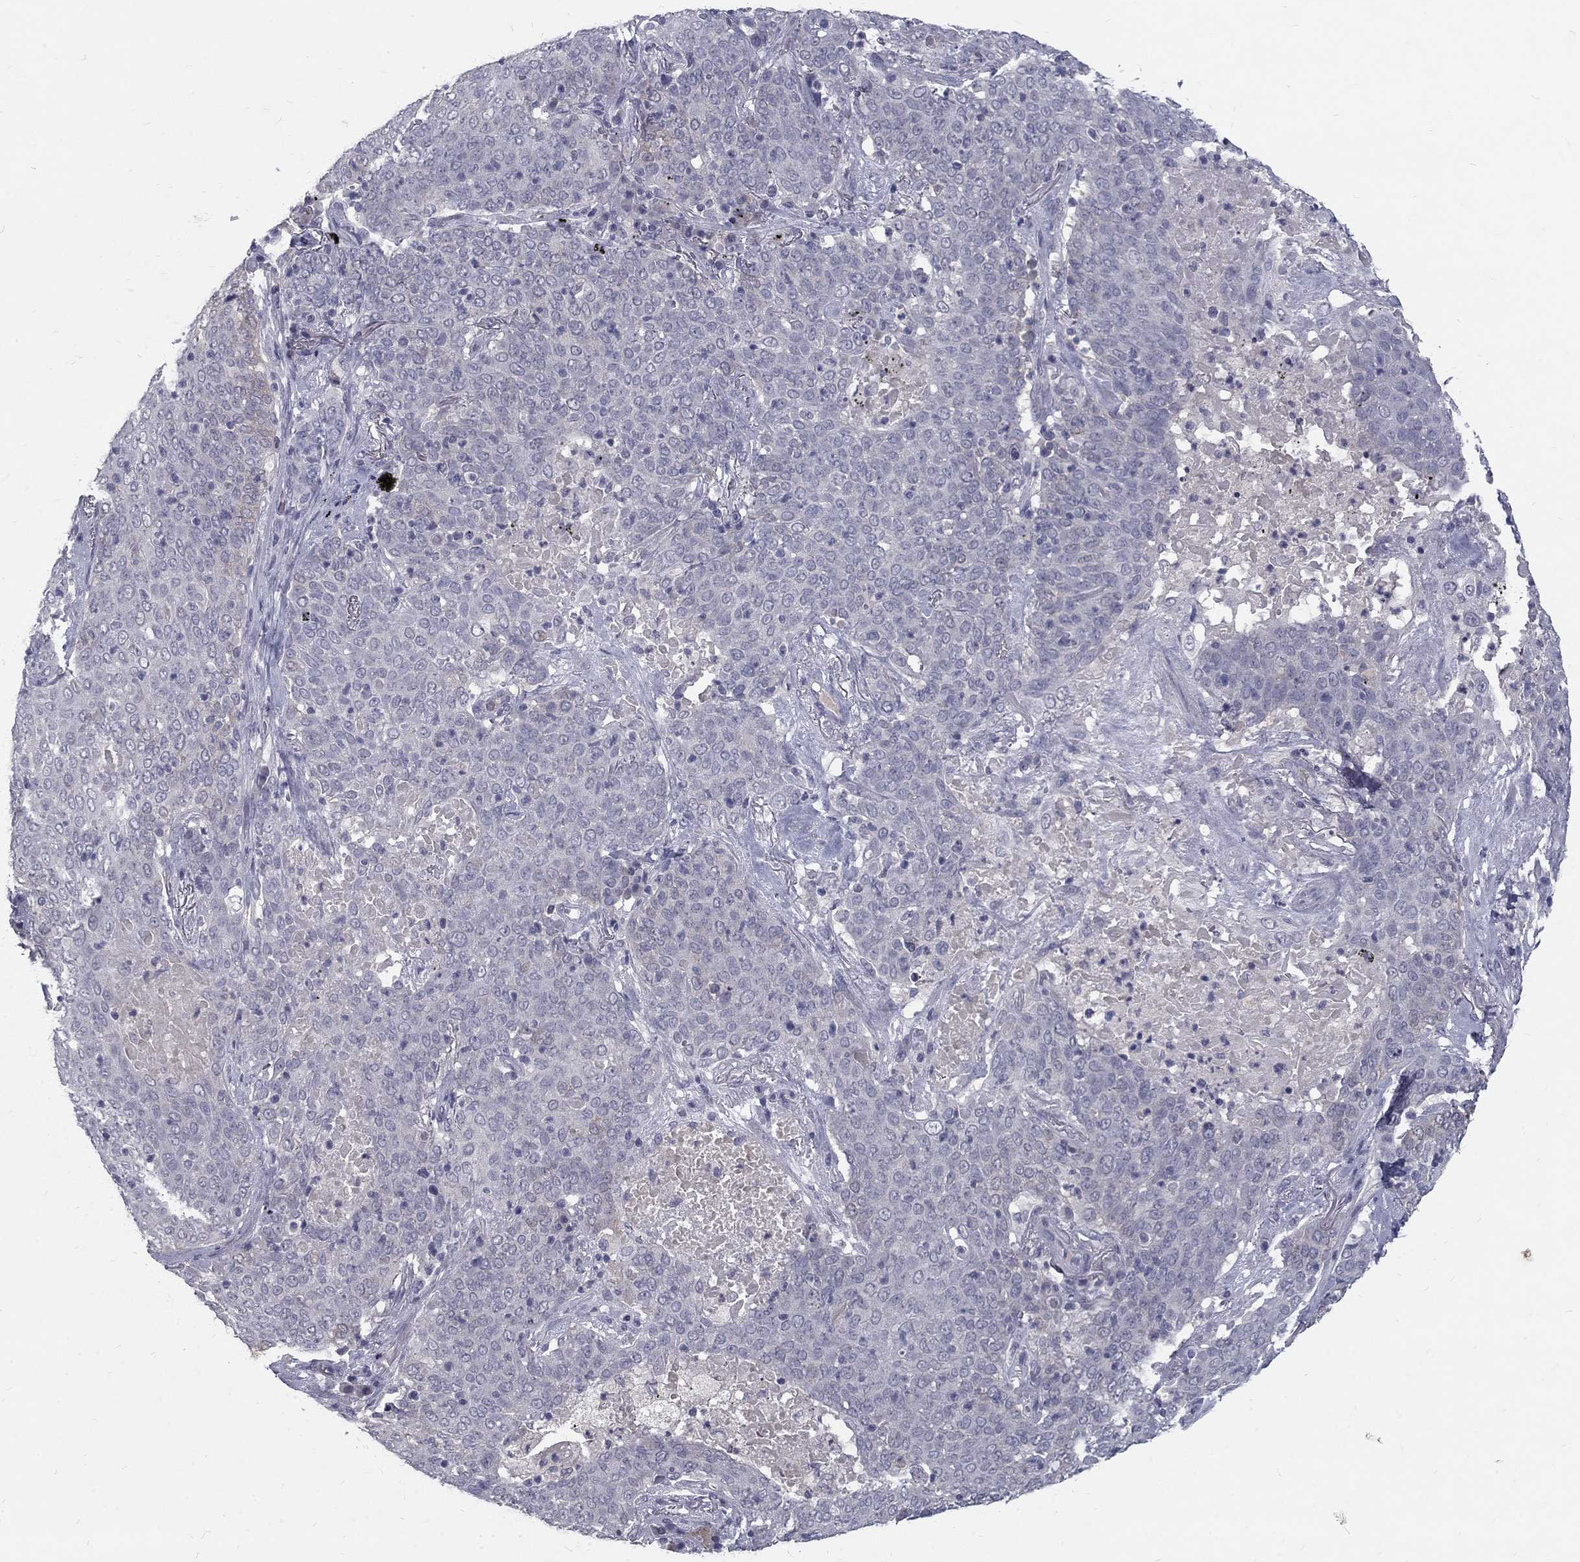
{"staining": {"intensity": "negative", "quantity": "none", "location": "none"}, "tissue": "lung cancer", "cell_type": "Tumor cells", "image_type": "cancer", "snomed": [{"axis": "morphology", "description": "Squamous cell carcinoma, NOS"}, {"axis": "topography", "description": "Lung"}], "caption": "High power microscopy image of an immunohistochemistry photomicrograph of lung squamous cell carcinoma, revealing no significant staining in tumor cells.", "gene": "NOS1", "patient": {"sex": "male", "age": 82}}